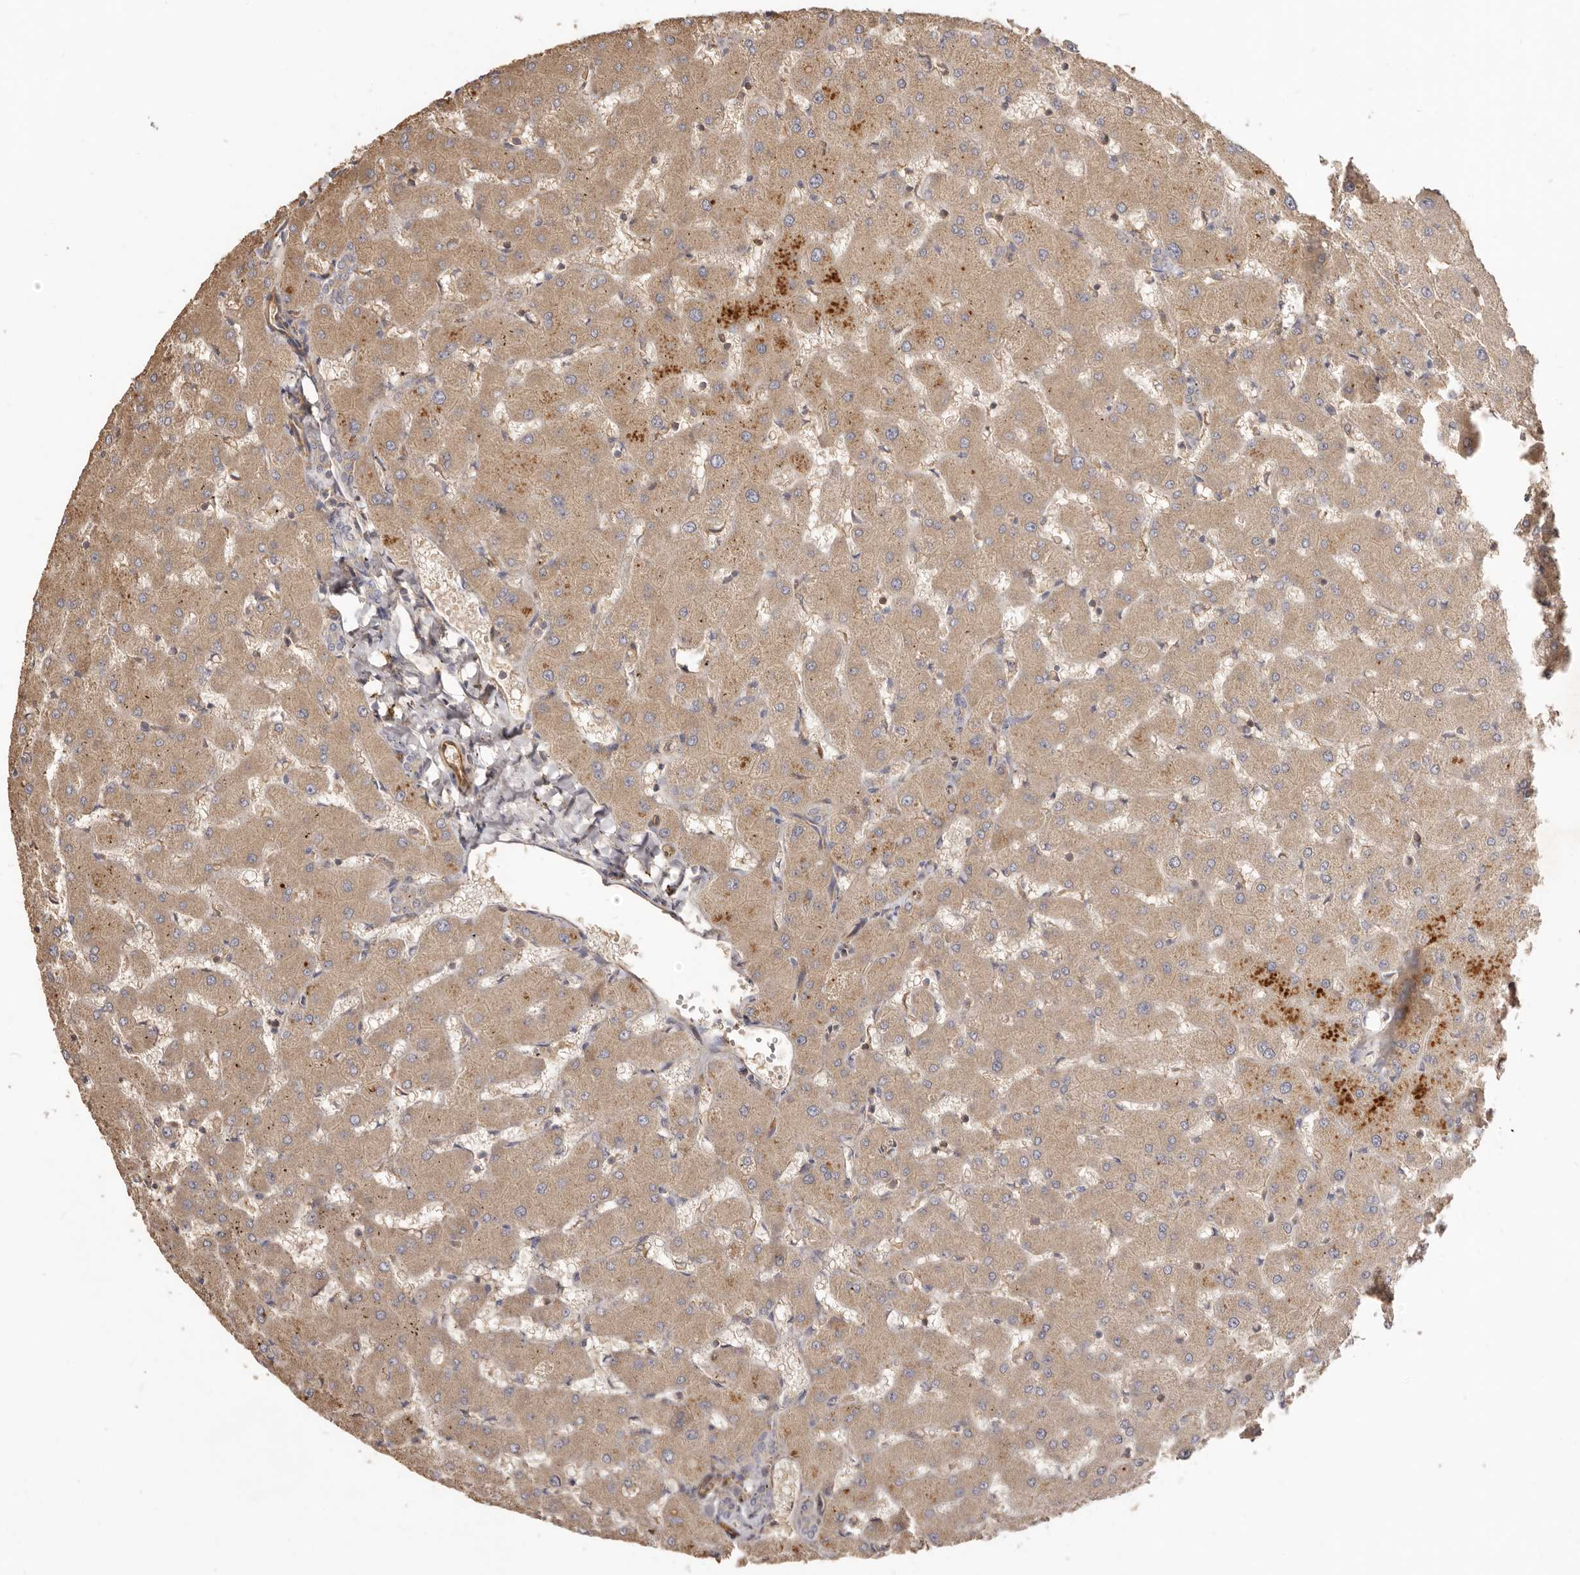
{"staining": {"intensity": "negative", "quantity": "none", "location": "none"}, "tissue": "liver", "cell_type": "Cholangiocytes", "image_type": "normal", "snomed": [{"axis": "morphology", "description": "Normal tissue, NOS"}, {"axis": "topography", "description": "Liver"}], "caption": "A high-resolution image shows immunohistochemistry (IHC) staining of unremarkable liver, which demonstrates no significant expression in cholangiocytes.", "gene": "ADAMTS9", "patient": {"sex": "female", "age": 63}}